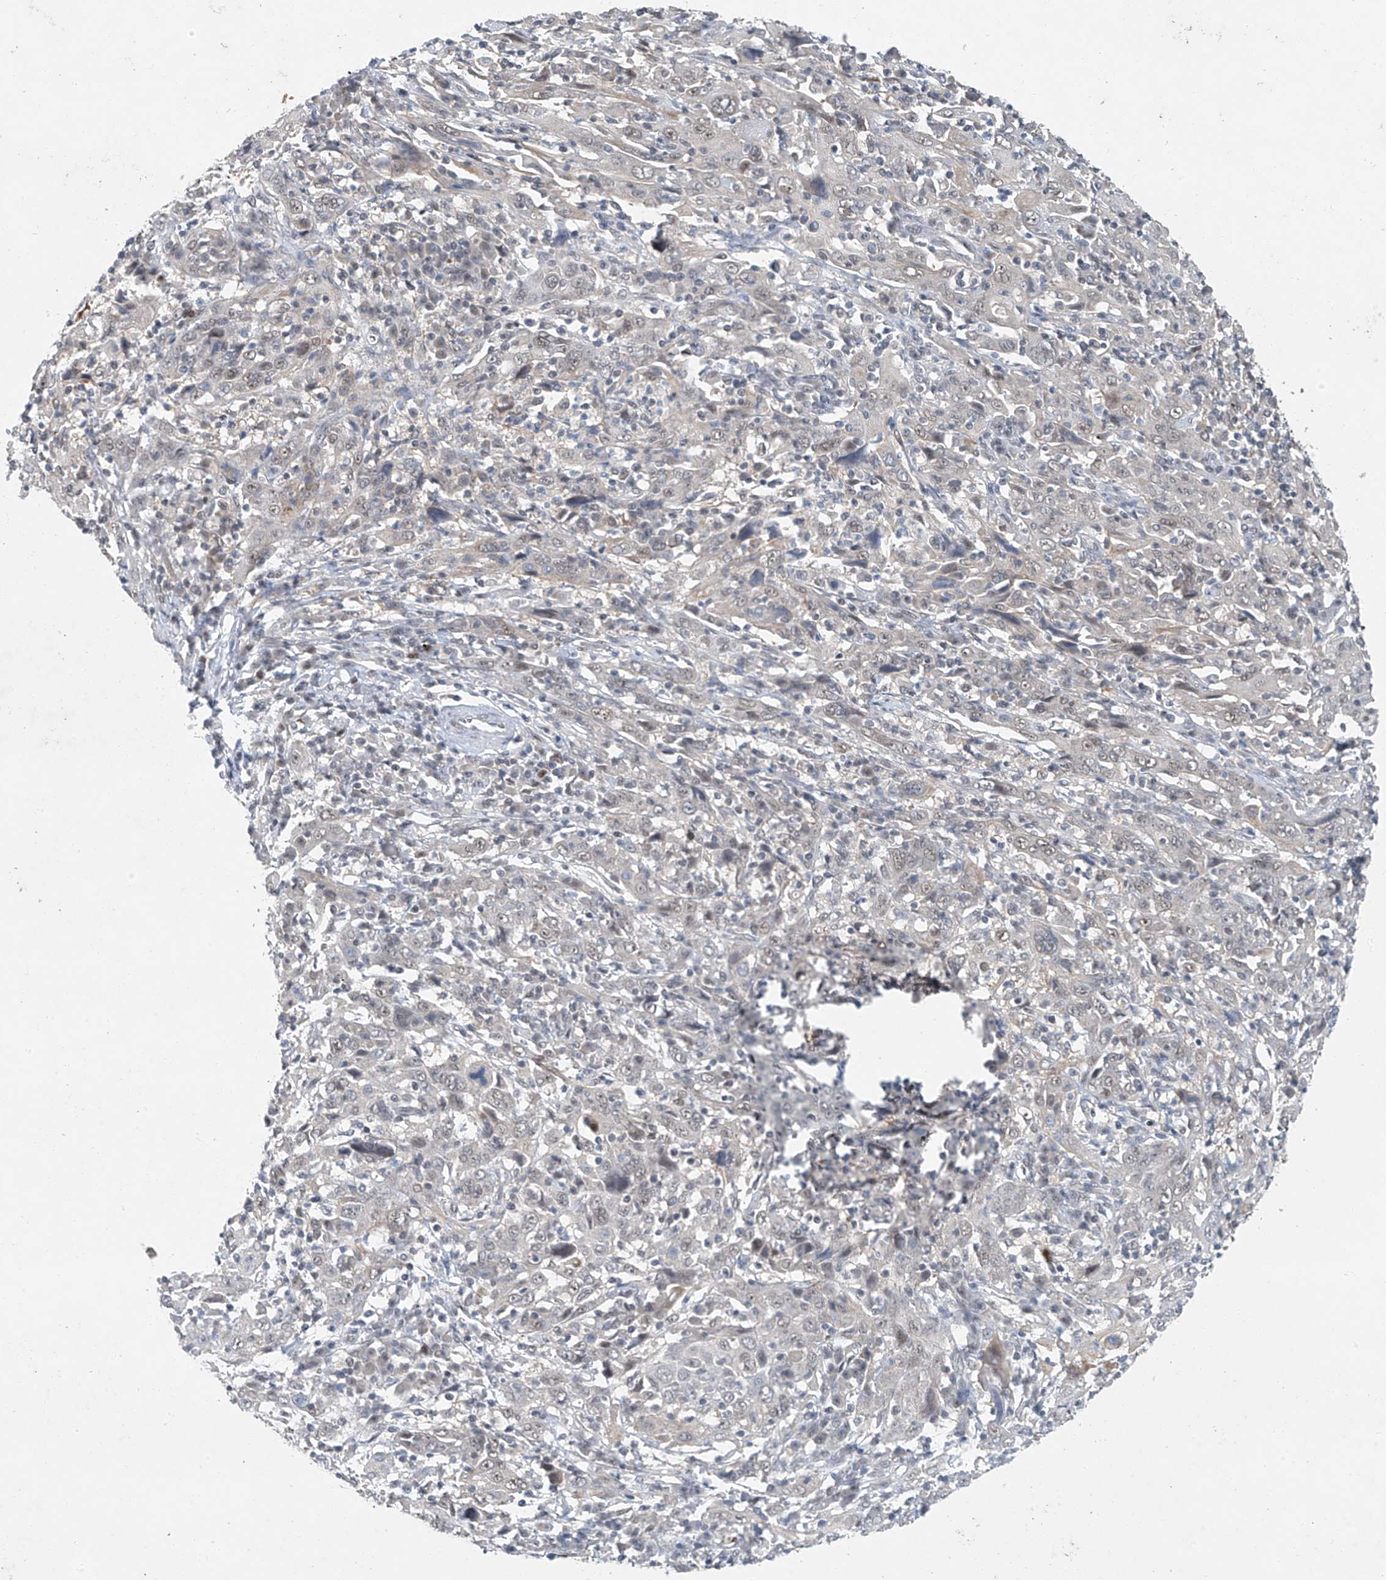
{"staining": {"intensity": "negative", "quantity": "none", "location": "none"}, "tissue": "cervical cancer", "cell_type": "Tumor cells", "image_type": "cancer", "snomed": [{"axis": "morphology", "description": "Squamous cell carcinoma, NOS"}, {"axis": "topography", "description": "Cervix"}], "caption": "IHC of cervical cancer demonstrates no positivity in tumor cells. (DAB (3,3'-diaminobenzidine) immunohistochemistry (IHC), high magnification).", "gene": "TAF8", "patient": {"sex": "female", "age": 46}}